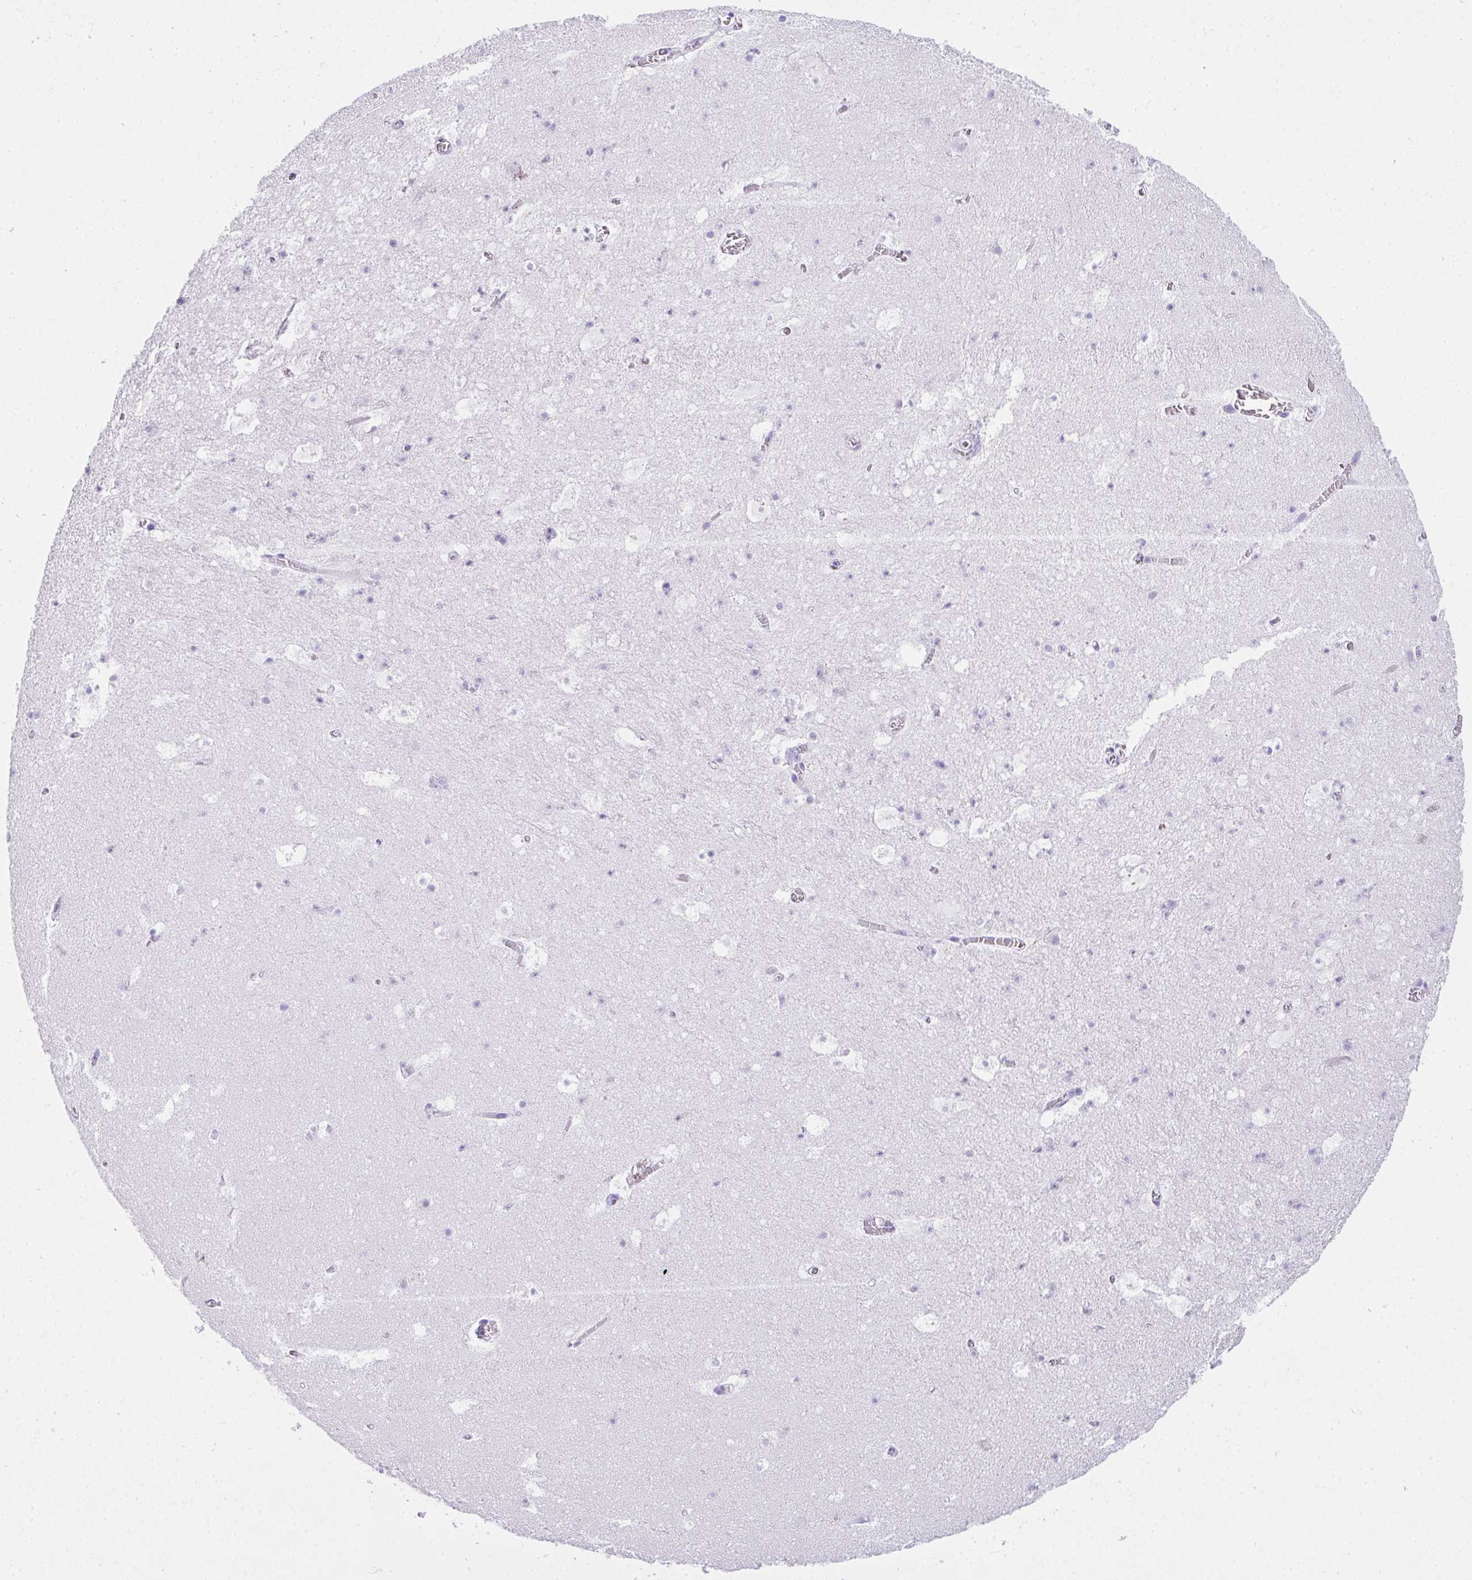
{"staining": {"intensity": "negative", "quantity": "none", "location": "none"}, "tissue": "hippocampus", "cell_type": "Glial cells", "image_type": "normal", "snomed": [{"axis": "morphology", "description": "Normal tissue, NOS"}, {"axis": "topography", "description": "Hippocampus"}], "caption": "Immunohistochemistry photomicrograph of normal hippocampus stained for a protein (brown), which displays no staining in glial cells. (Stains: DAB (3,3'-diaminobenzidine) IHC with hematoxylin counter stain, Microscopy: brightfield microscopy at high magnification).", "gene": "AVIL", "patient": {"sex": "female", "age": 42}}